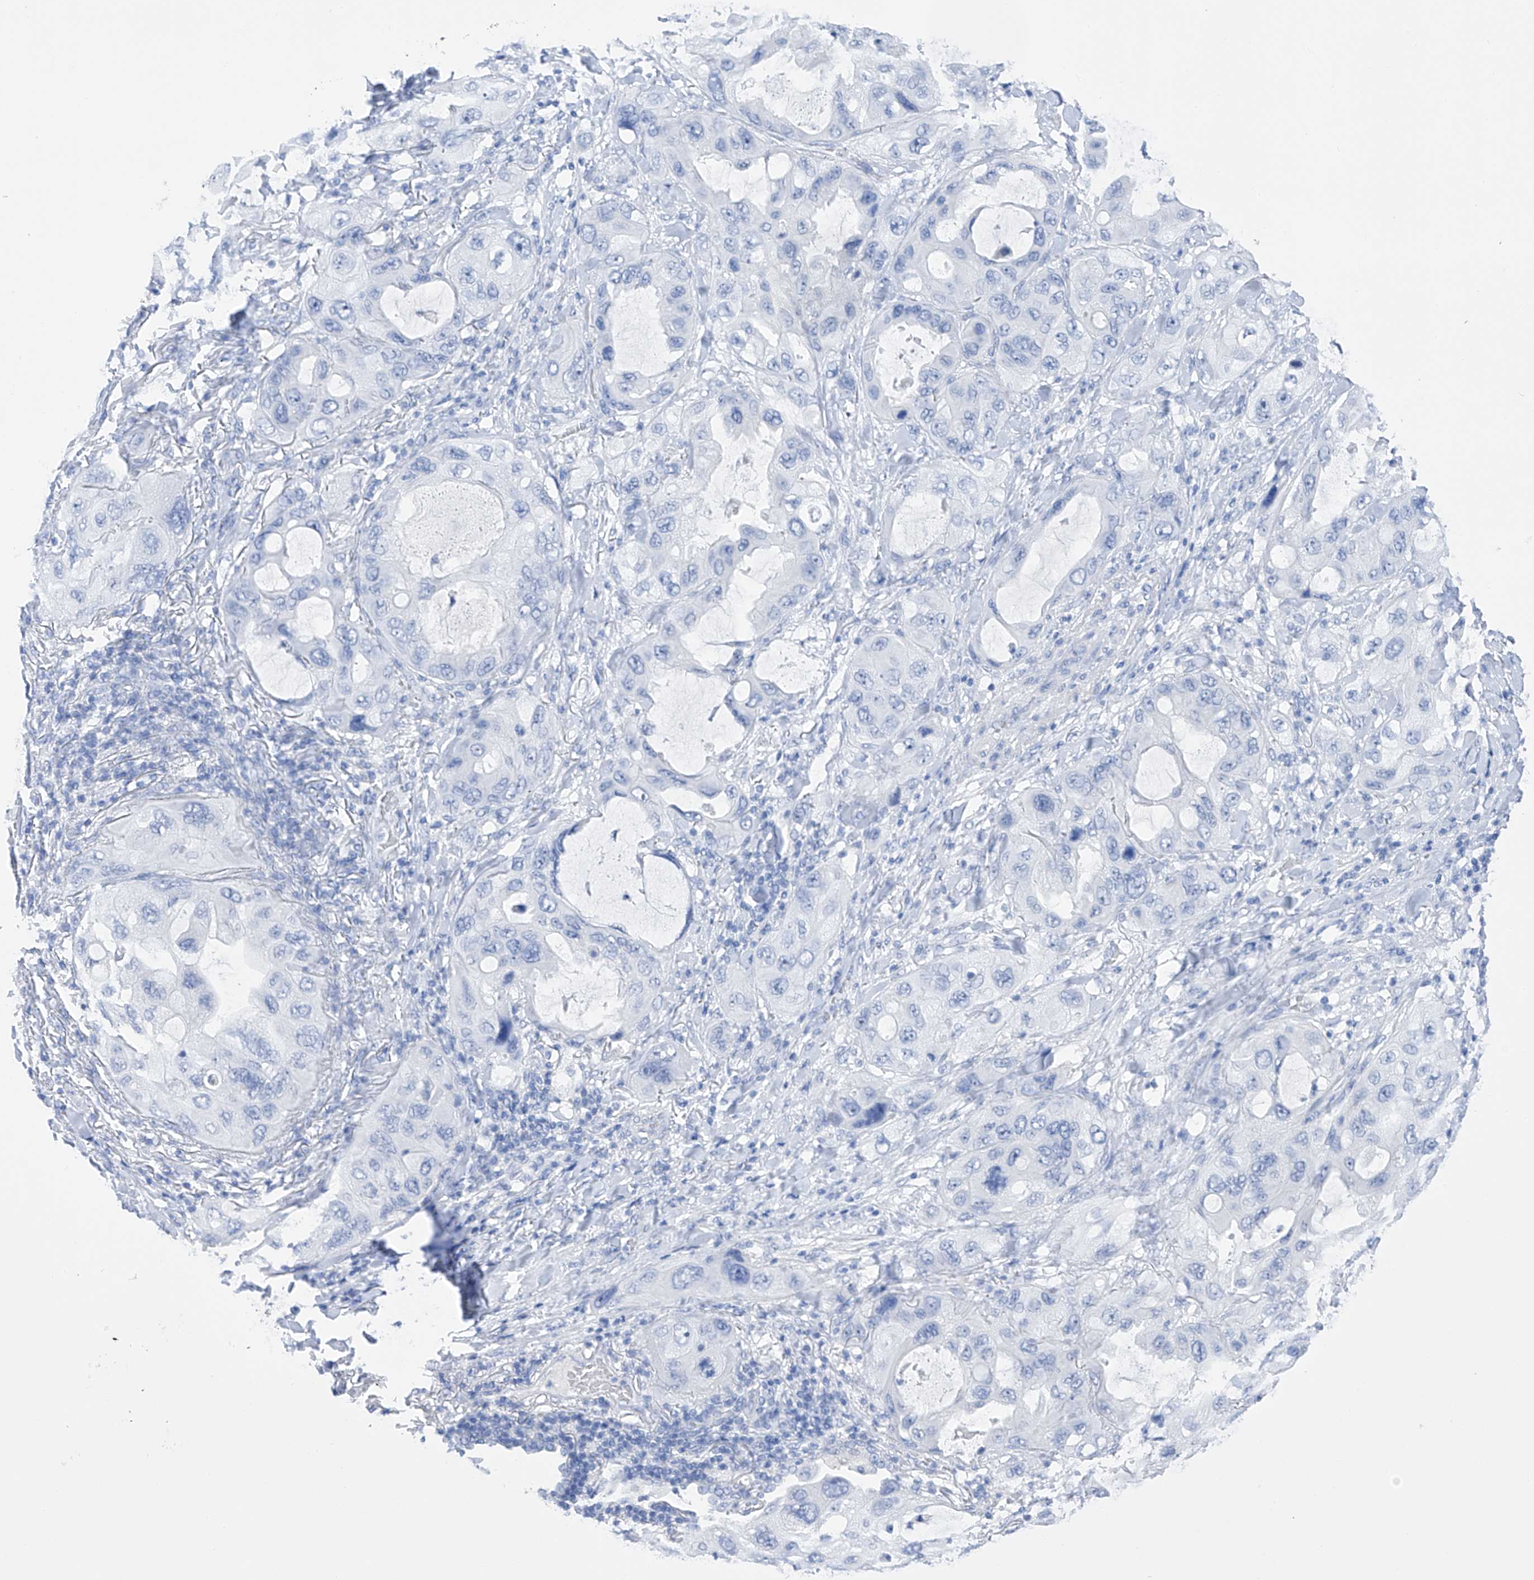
{"staining": {"intensity": "negative", "quantity": "none", "location": "none"}, "tissue": "lung cancer", "cell_type": "Tumor cells", "image_type": "cancer", "snomed": [{"axis": "morphology", "description": "Squamous cell carcinoma, NOS"}, {"axis": "topography", "description": "Lung"}], "caption": "An image of human squamous cell carcinoma (lung) is negative for staining in tumor cells.", "gene": "FLG", "patient": {"sex": "female", "age": 73}}